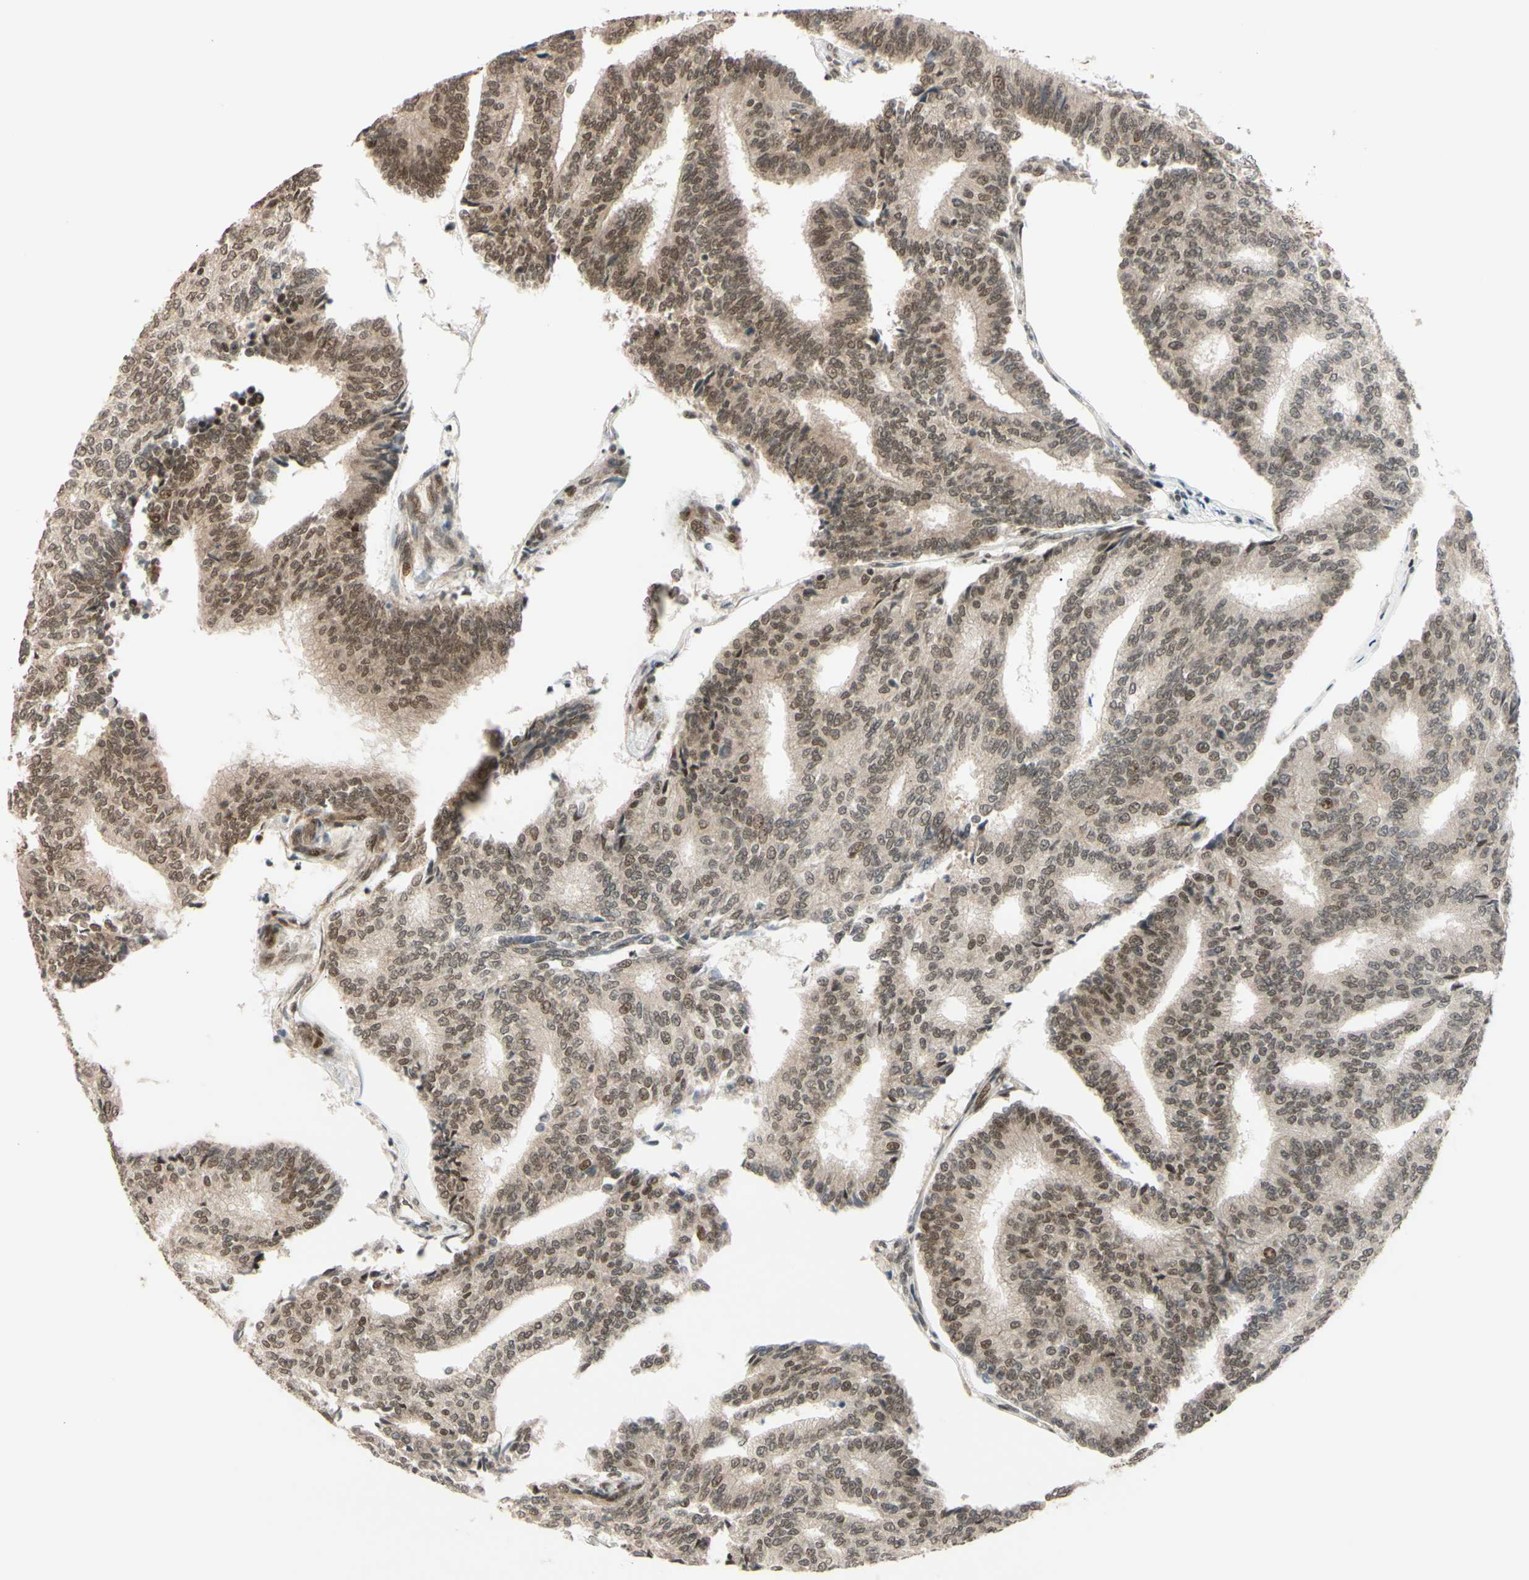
{"staining": {"intensity": "moderate", "quantity": "25%-75%", "location": "cytoplasmic/membranous,nuclear"}, "tissue": "prostate cancer", "cell_type": "Tumor cells", "image_type": "cancer", "snomed": [{"axis": "morphology", "description": "Adenocarcinoma, High grade"}, {"axis": "topography", "description": "Prostate"}], "caption": "An immunohistochemistry (IHC) histopathology image of neoplastic tissue is shown. Protein staining in brown labels moderate cytoplasmic/membranous and nuclear positivity in adenocarcinoma (high-grade) (prostate) within tumor cells. Nuclei are stained in blue.", "gene": "BRMS1", "patient": {"sex": "male", "age": 55}}